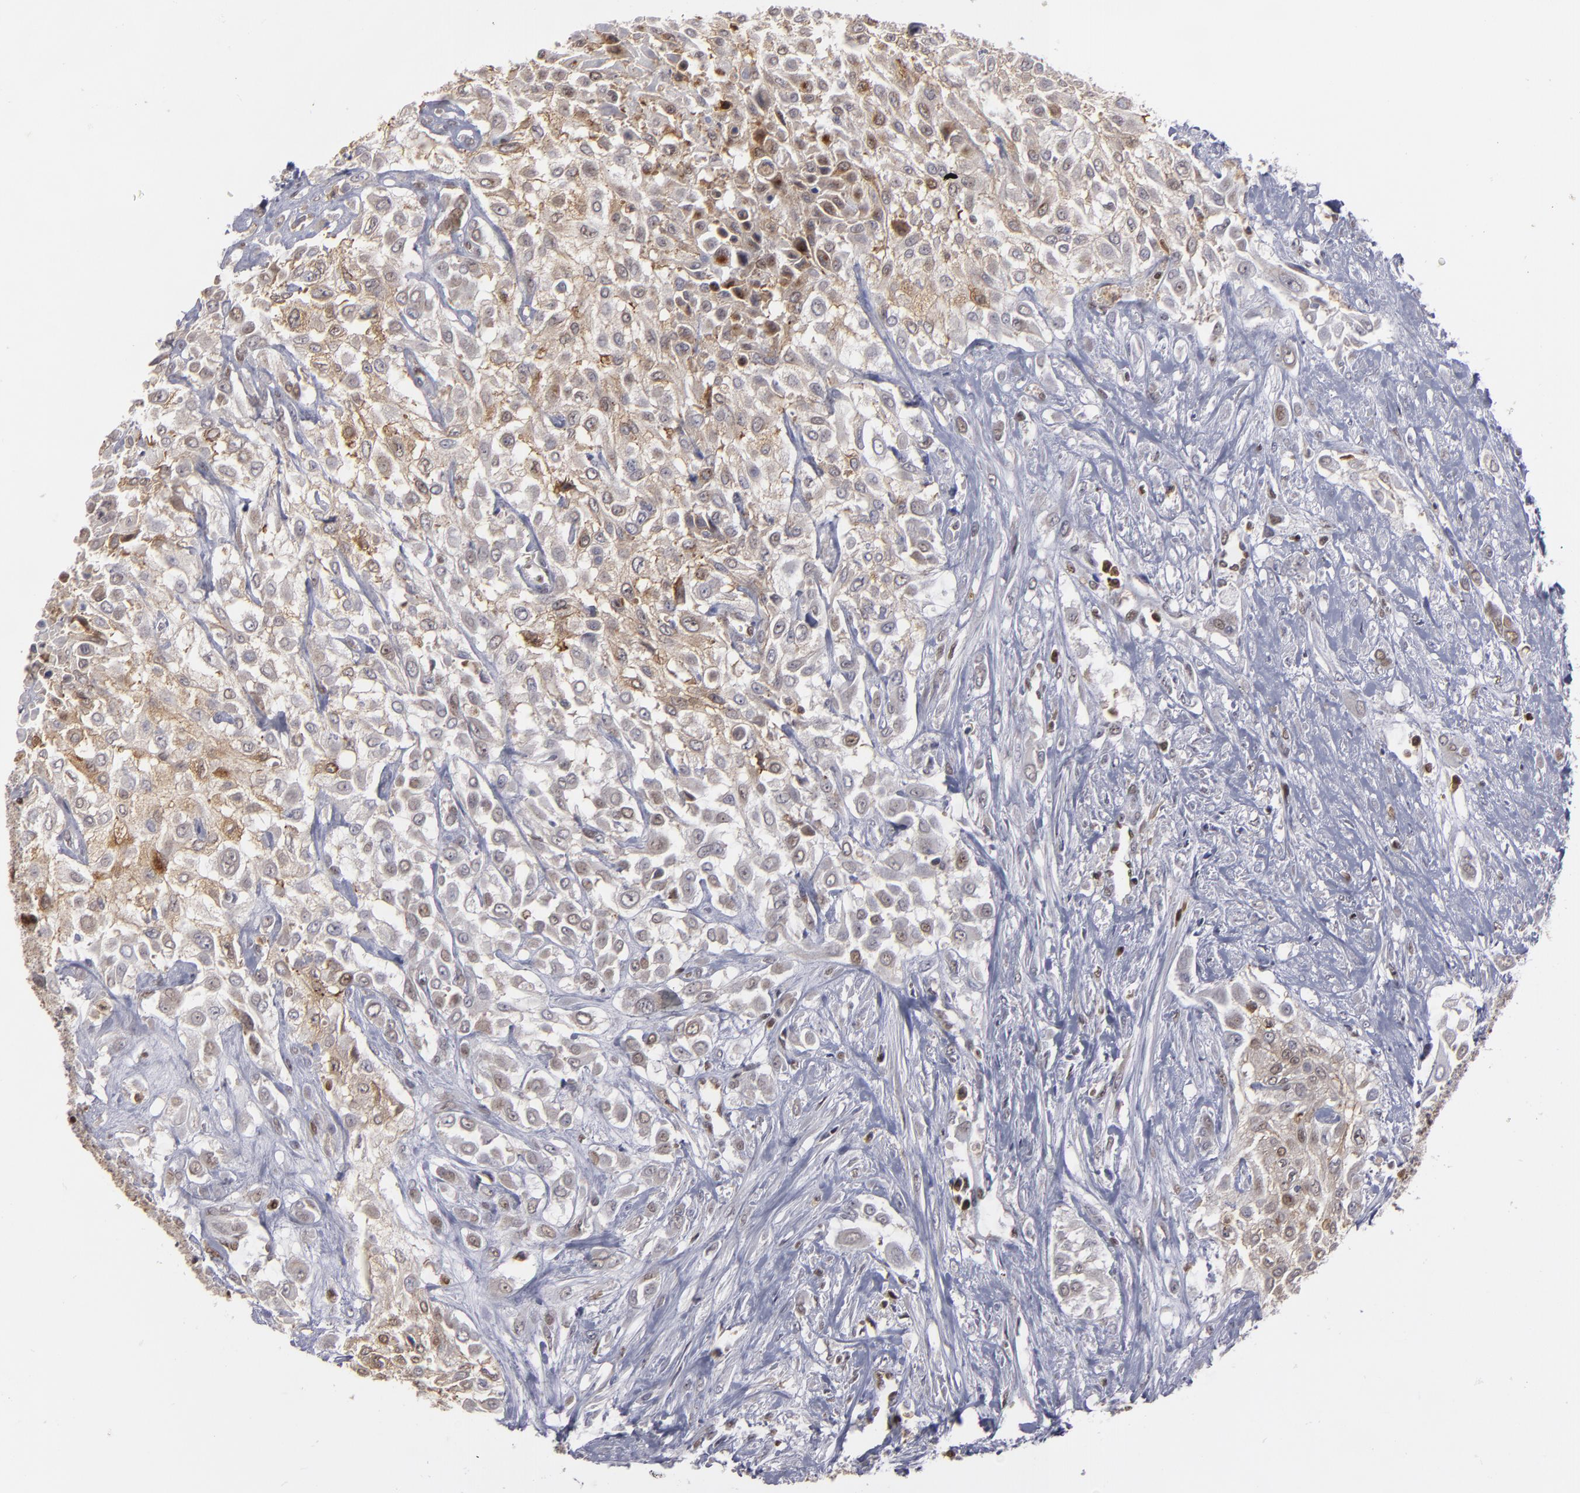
{"staining": {"intensity": "moderate", "quantity": "25%-75%", "location": "cytoplasmic/membranous,nuclear"}, "tissue": "urothelial cancer", "cell_type": "Tumor cells", "image_type": "cancer", "snomed": [{"axis": "morphology", "description": "Urothelial carcinoma, High grade"}, {"axis": "topography", "description": "Urinary bladder"}], "caption": "DAB (3,3'-diaminobenzidine) immunohistochemical staining of urothelial cancer demonstrates moderate cytoplasmic/membranous and nuclear protein positivity in approximately 25%-75% of tumor cells.", "gene": "GSR", "patient": {"sex": "male", "age": 57}}